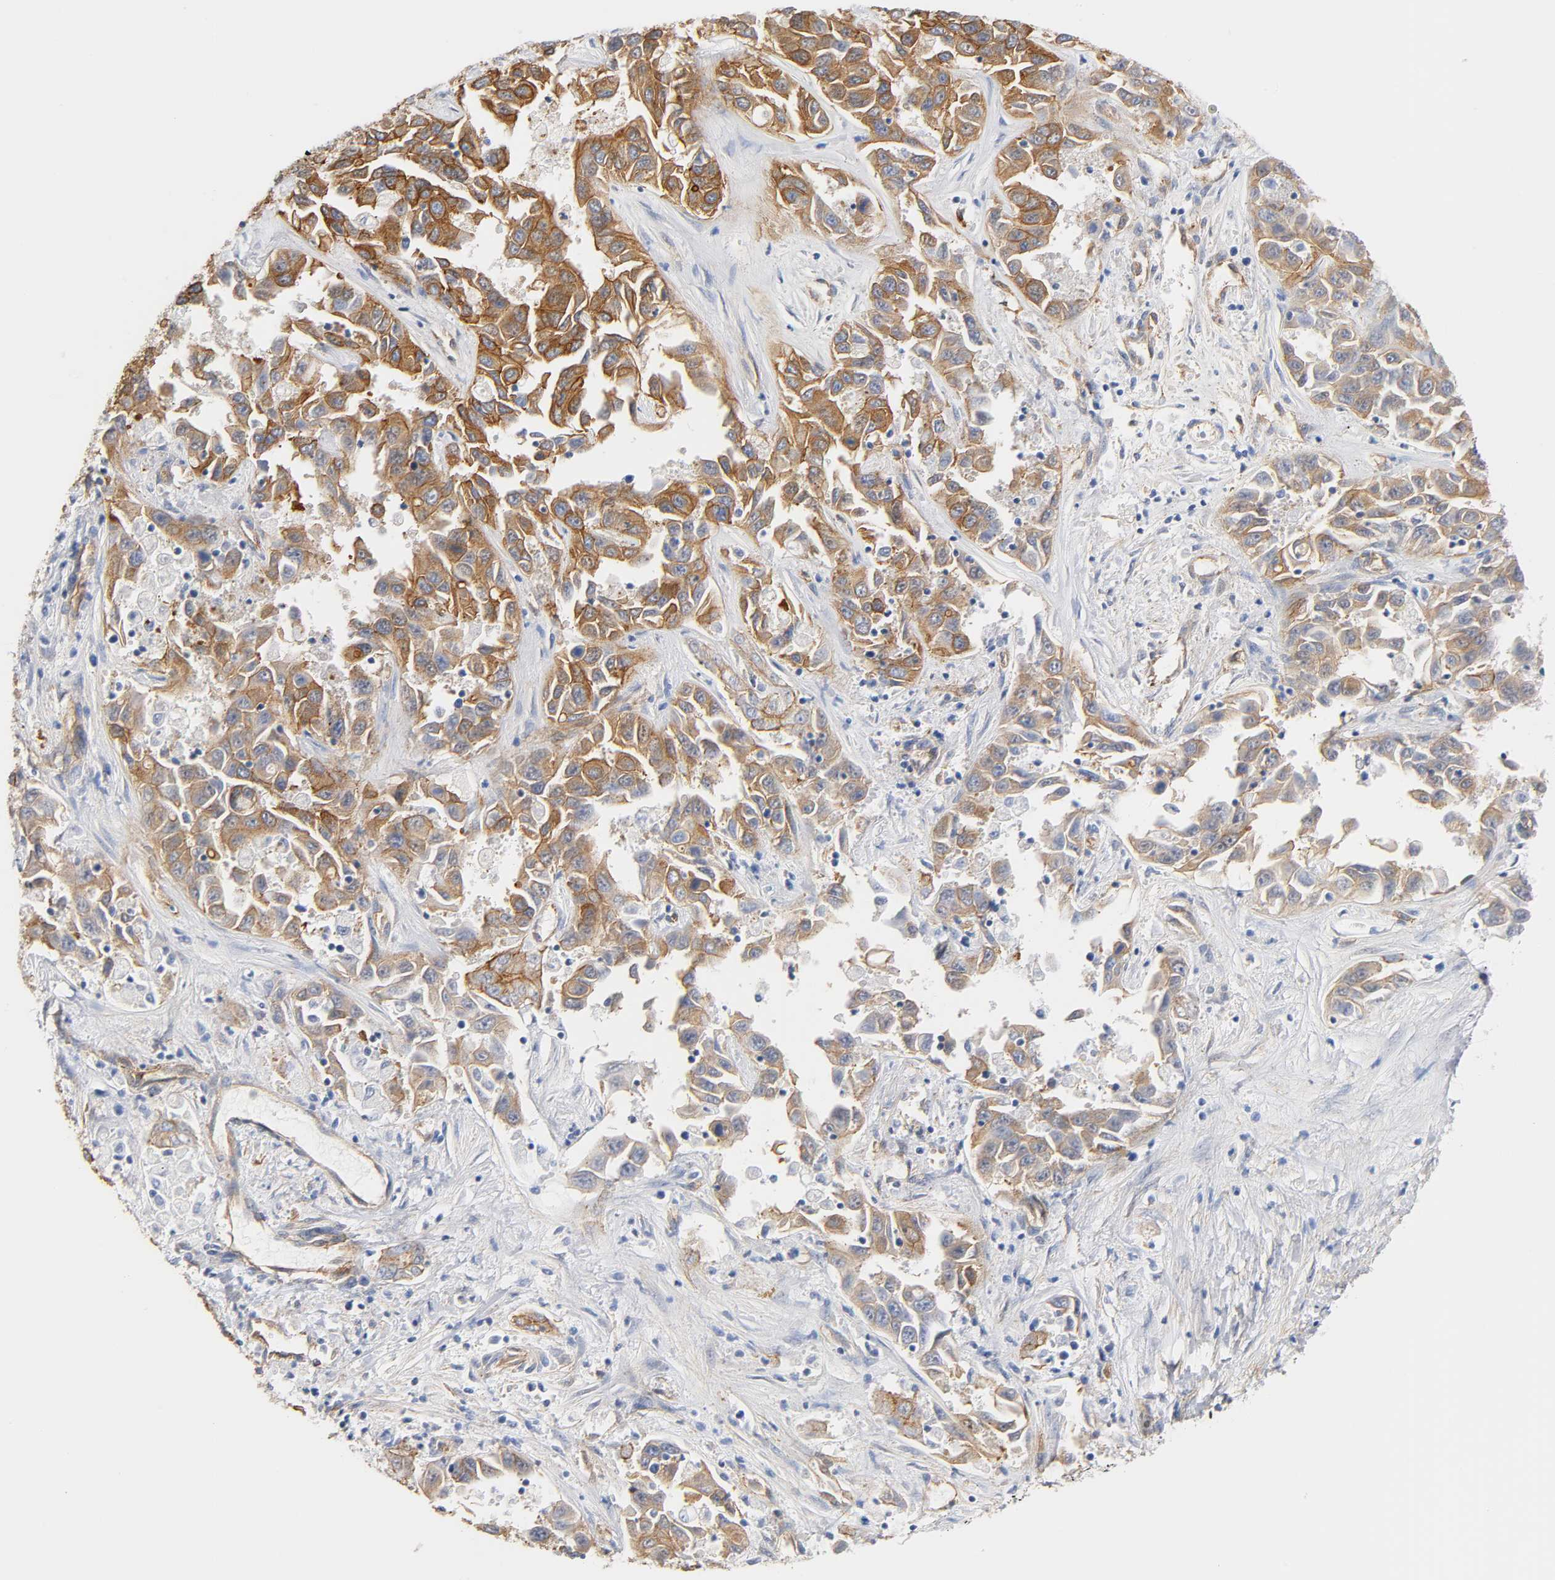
{"staining": {"intensity": "moderate", "quantity": ">75%", "location": "cytoplasmic/membranous"}, "tissue": "liver cancer", "cell_type": "Tumor cells", "image_type": "cancer", "snomed": [{"axis": "morphology", "description": "Cholangiocarcinoma"}, {"axis": "topography", "description": "Liver"}], "caption": "A histopathology image of liver cancer (cholangiocarcinoma) stained for a protein reveals moderate cytoplasmic/membranous brown staining in tumor cells.", "gene": "SPTAN1", "patient": {"sex": "female", "age": 52}}